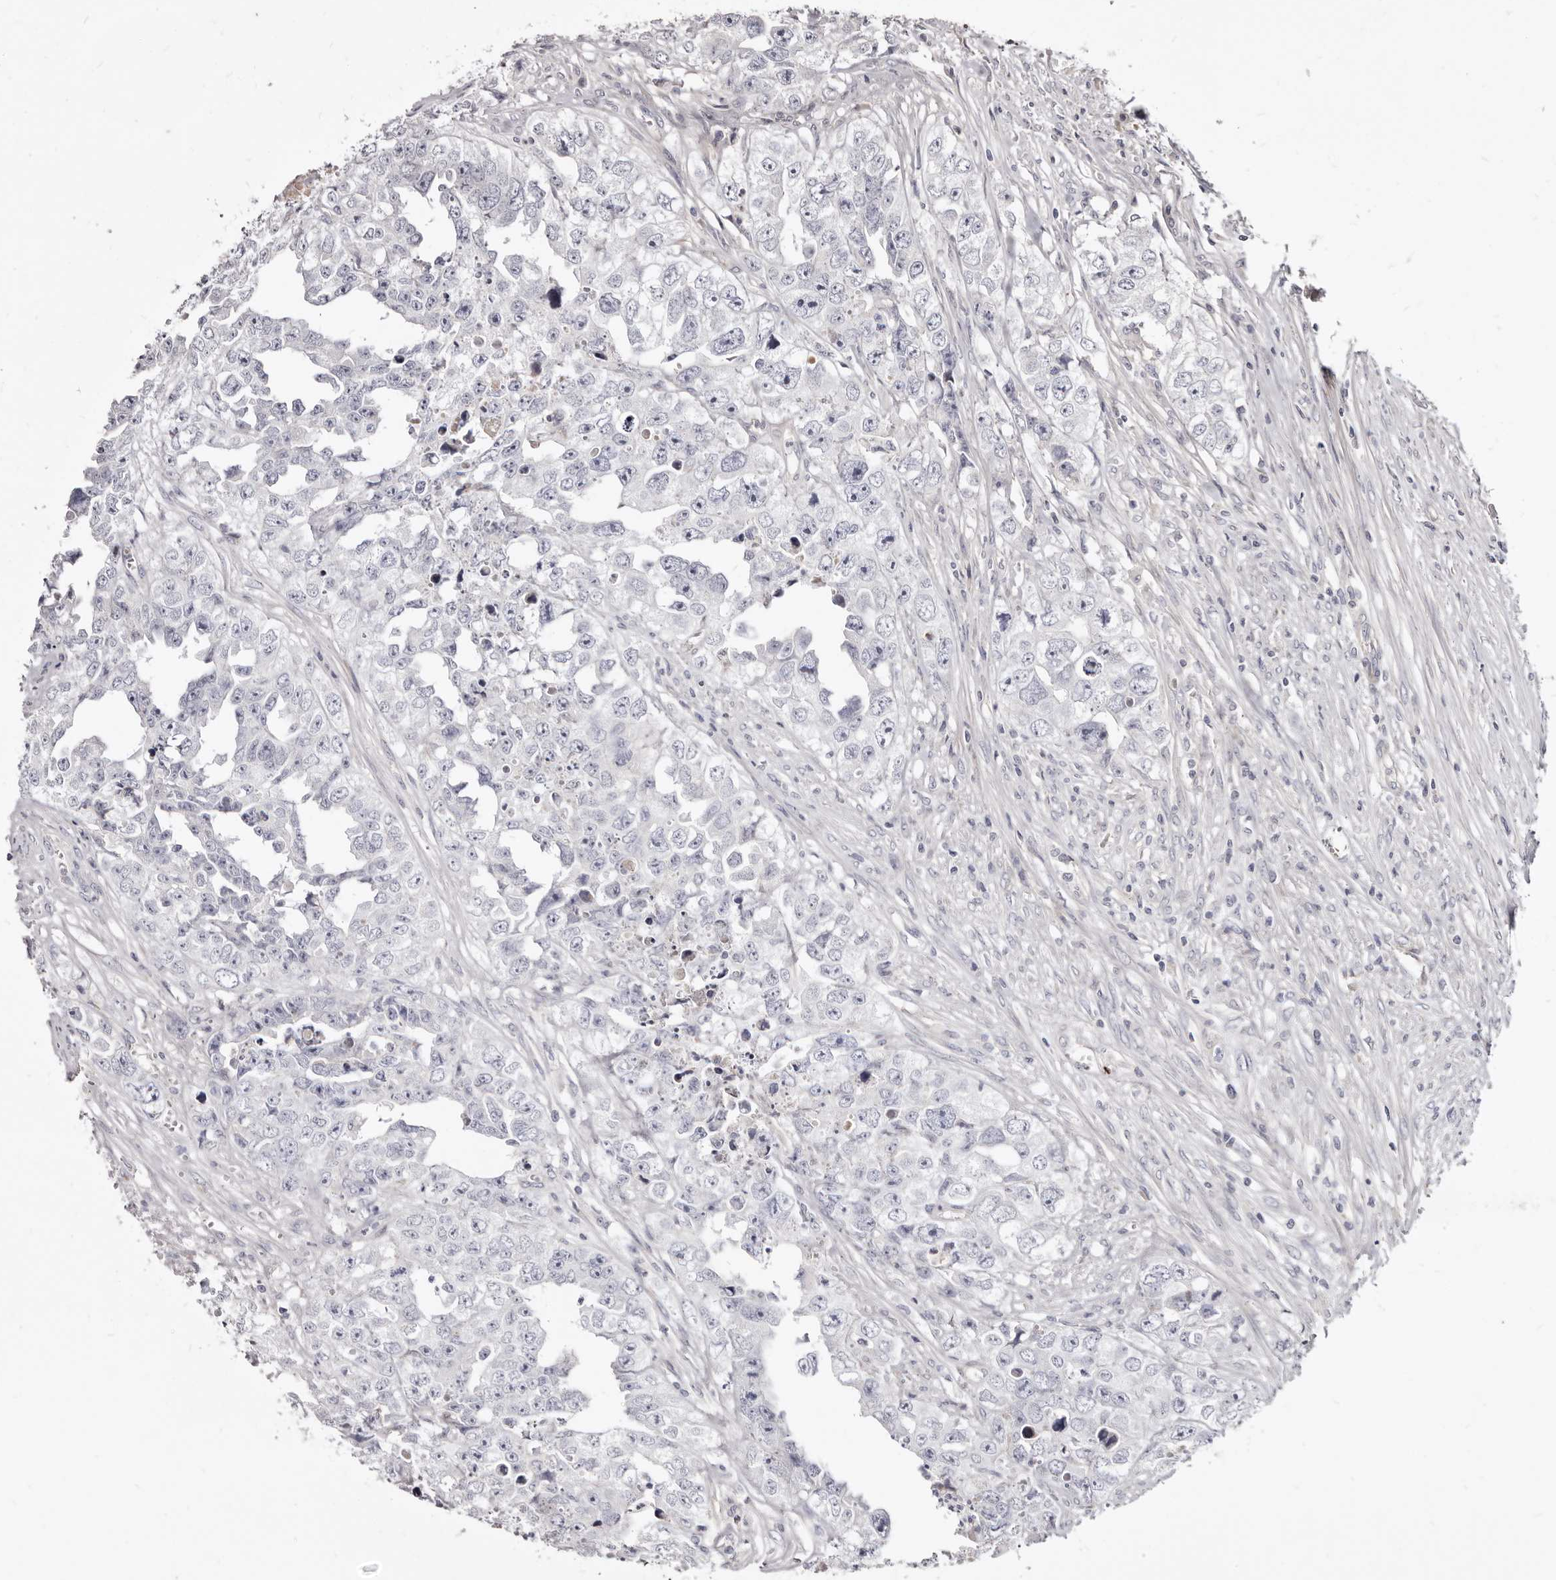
{"staining": {"intensity": "negative", "quantity": "none", "location": "none"}, "tissue": "testis cancer", "cell_type": "Tumor cells", "image_type": "cancer", "snomed": [{"axis": "morphology", "description": "Seminoma, NOS"}, {"axis": "morphology", "description": "Carcinoma, Embryonal, NOS"}, {"axis": "topography", "description": "Testis"}], "caption": "Tumor cells are negative for brown protein staining in seminoma (testis).", "gene": "FAS", "patient": {"sex": "male", "age": 43}}